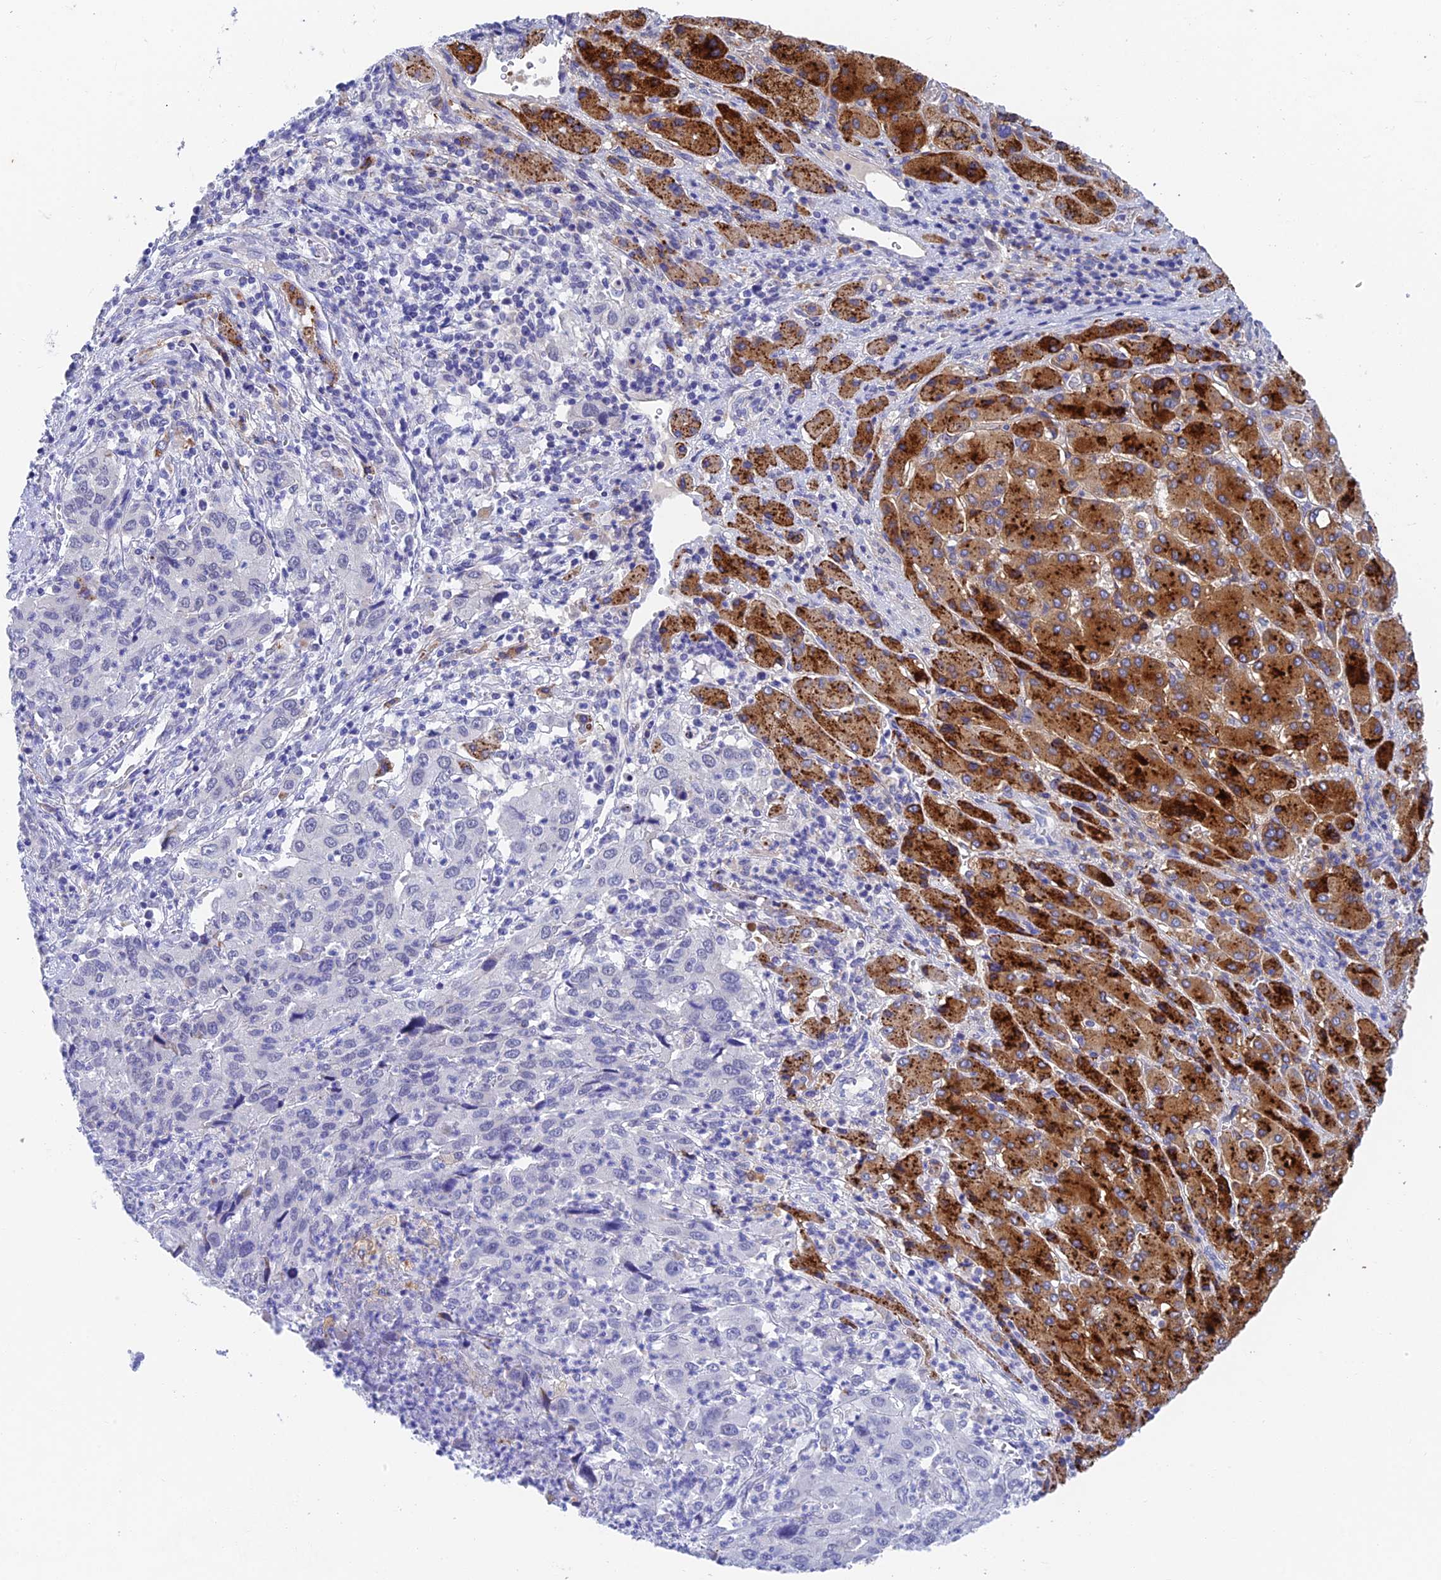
{"staining": {"intensity": "negative", "quantity": "none", "location": "none"}, "tissue": "liver cancer", "cell_type": "Tumor cells", "image_type": "cancer", "snomed": [{"axis": "morphology", "description": "Carcinoma, Hepatocellular, NOS"}, {"axis": "topography", "description": "Liver"}], "caption": "Human liver hepatocellular carcinoma stained for a protein using immunohistochemistry (IHC) exhibits no positivity in tumor cells.", "gene": "ADAMTS13", "patient": {"sex": "male", "age": 63}}